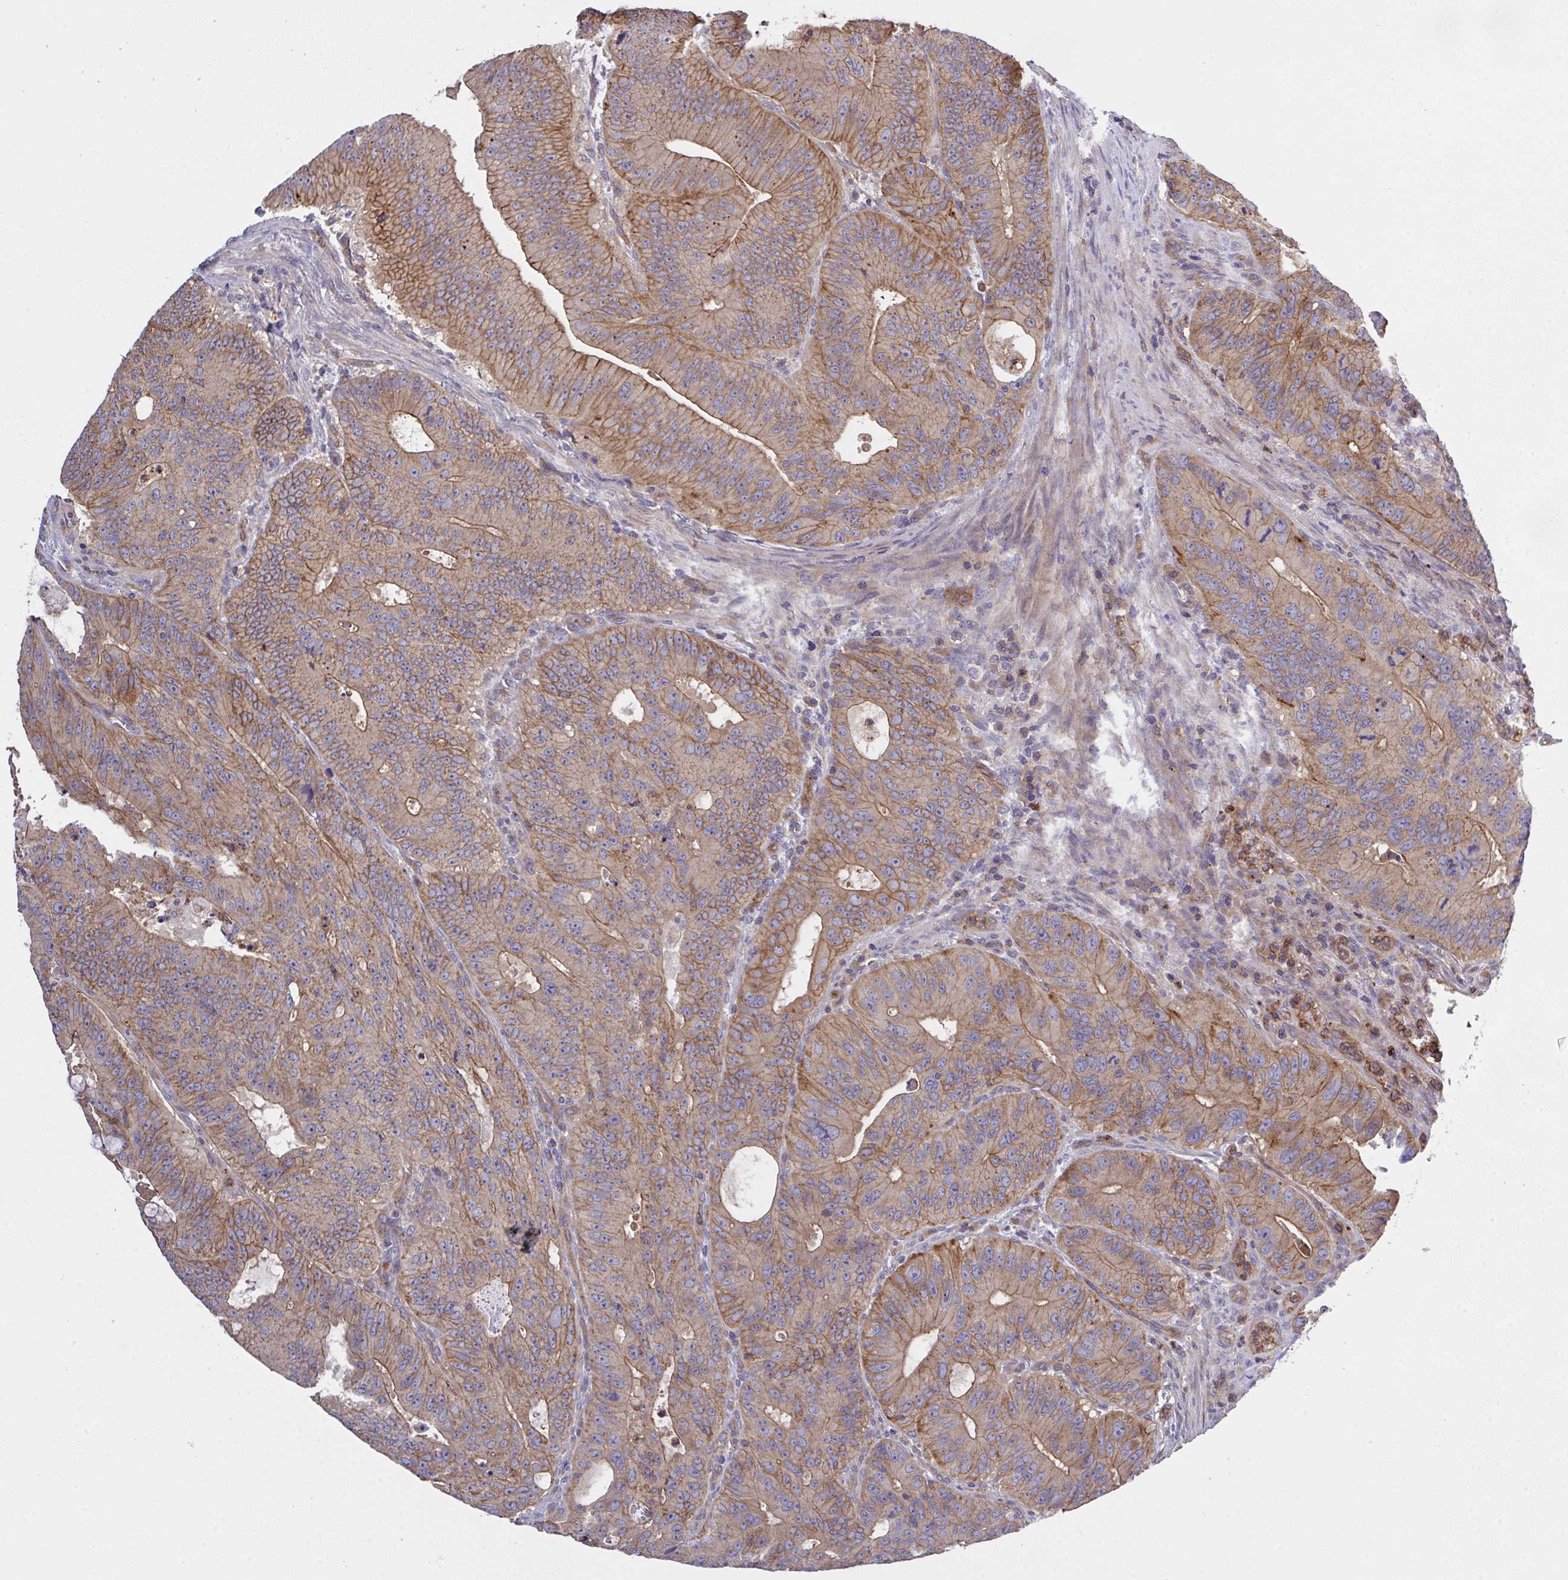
{"staining": {"intensity": "moderate", "quantity": "25%-75%", "location": "cytoplasmic/membranous"}, "tissue": "colorectal cancer", "cell_type": "Tumor cells", "image_type": "cancer", "snomed": [{"axis": "morphology", "description": "Adenocarcinoma, NOS"}, {"axis": "topography", "description": "Colon"}], "caption": "This photomicrograph demonstrates immunohistochemistry (IHC) staining of human colorectal adenocarcinoma, with medium moderate cytoplasmic/membranous positivity in about 25%-75% of tumor cells.", "gene": "C4orf36", "patient": {"sex": "male", "age": 62}}